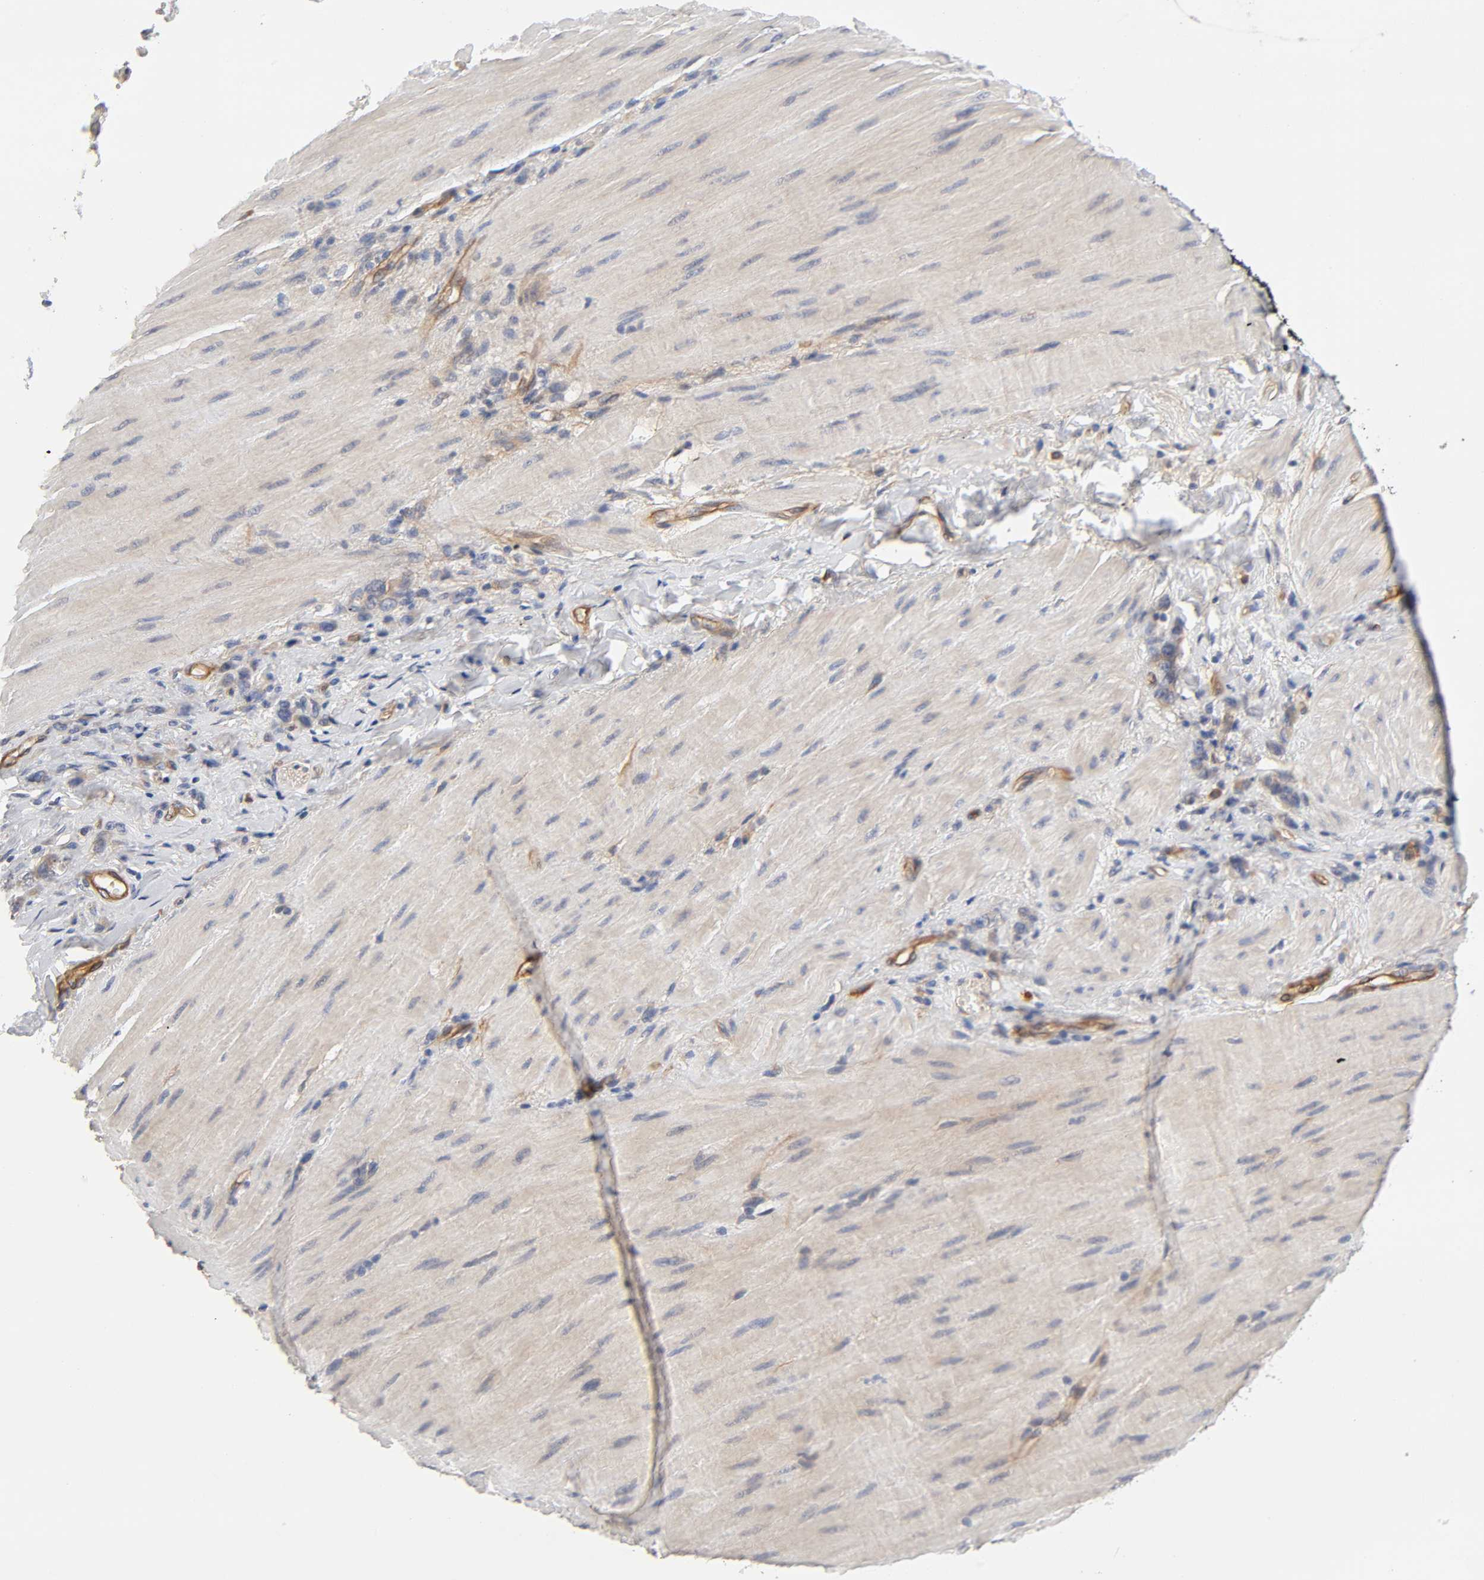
{"staining": {"intensity": "negative", "quantity": "none", "location": "none"}, "tissue": "stomach cancer", "cell_type": "Tumor cells", "image_type": "cancer", "snomed": [{"axis": "morphology", "description": "Adenocarcinoma, NOS"}, {"axis": "topography", "description": "Stomach"}], "caption": "This is an immunohistochemistry micrograph of human stomach cancer. There is no positivity in tumor cells.", "gene": "RAB13", "patient": {"sex": "male", "age": 82}}